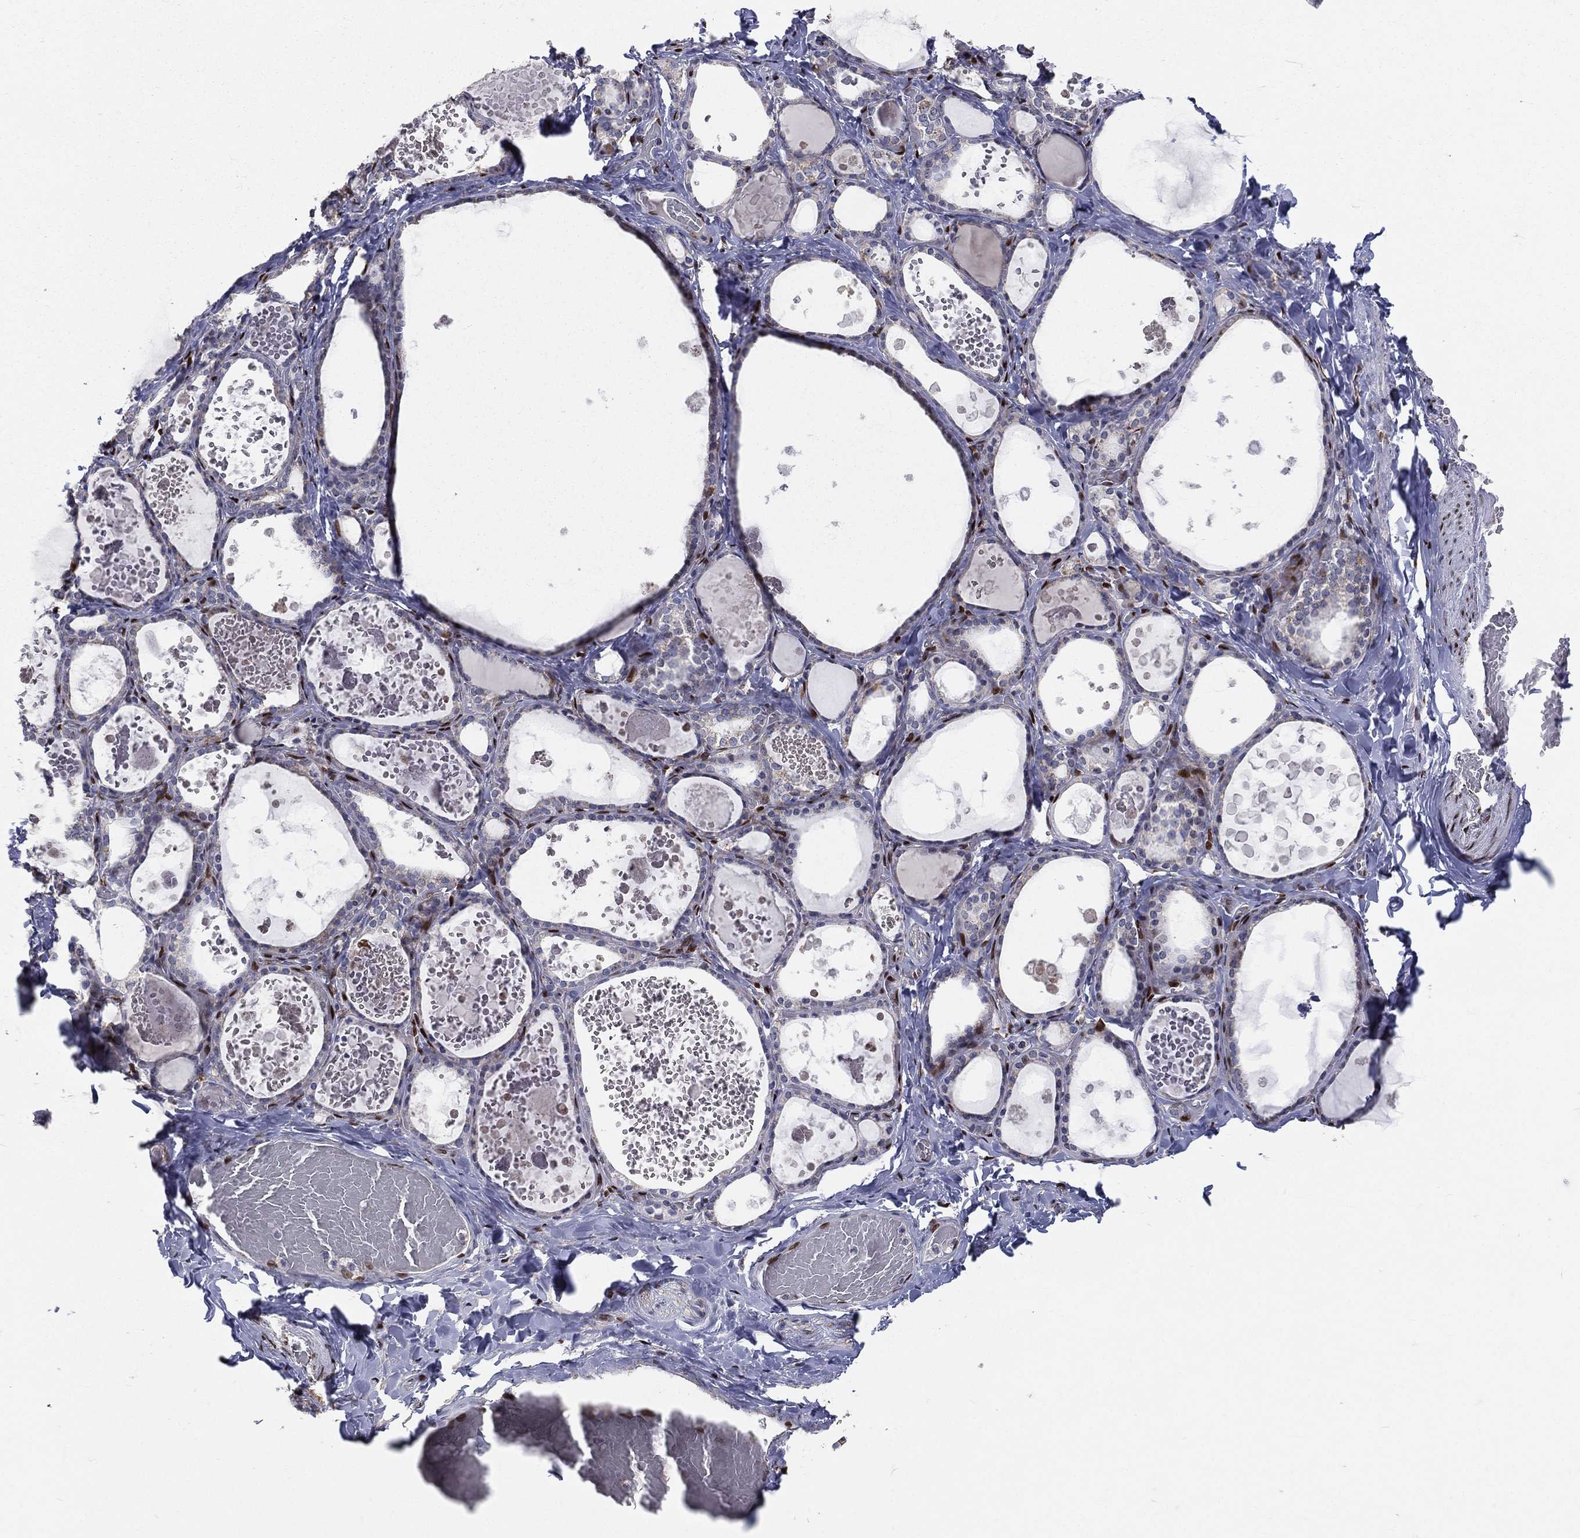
{"staining": {"intensity": "negative", "quantity": "none", "location": "none"}, "tissue": "thyroid gland", "cell_type": "Glandular cells", "image_type": "normal", "snomed": [{"axis": "morphology", "description": "Normal tissue, NOS"}, {"axis": "topography", "description": "Thyroid gland"}], "caption": "DAB (3,3'-diaminobenzidine) immunohistochemical staining of benign thyroid gland shows no significant expression in glandular cells. (DAB IHC, high magnification).", "gene": "ZEB1", "patient": {"sex": "female", "age": 56}}